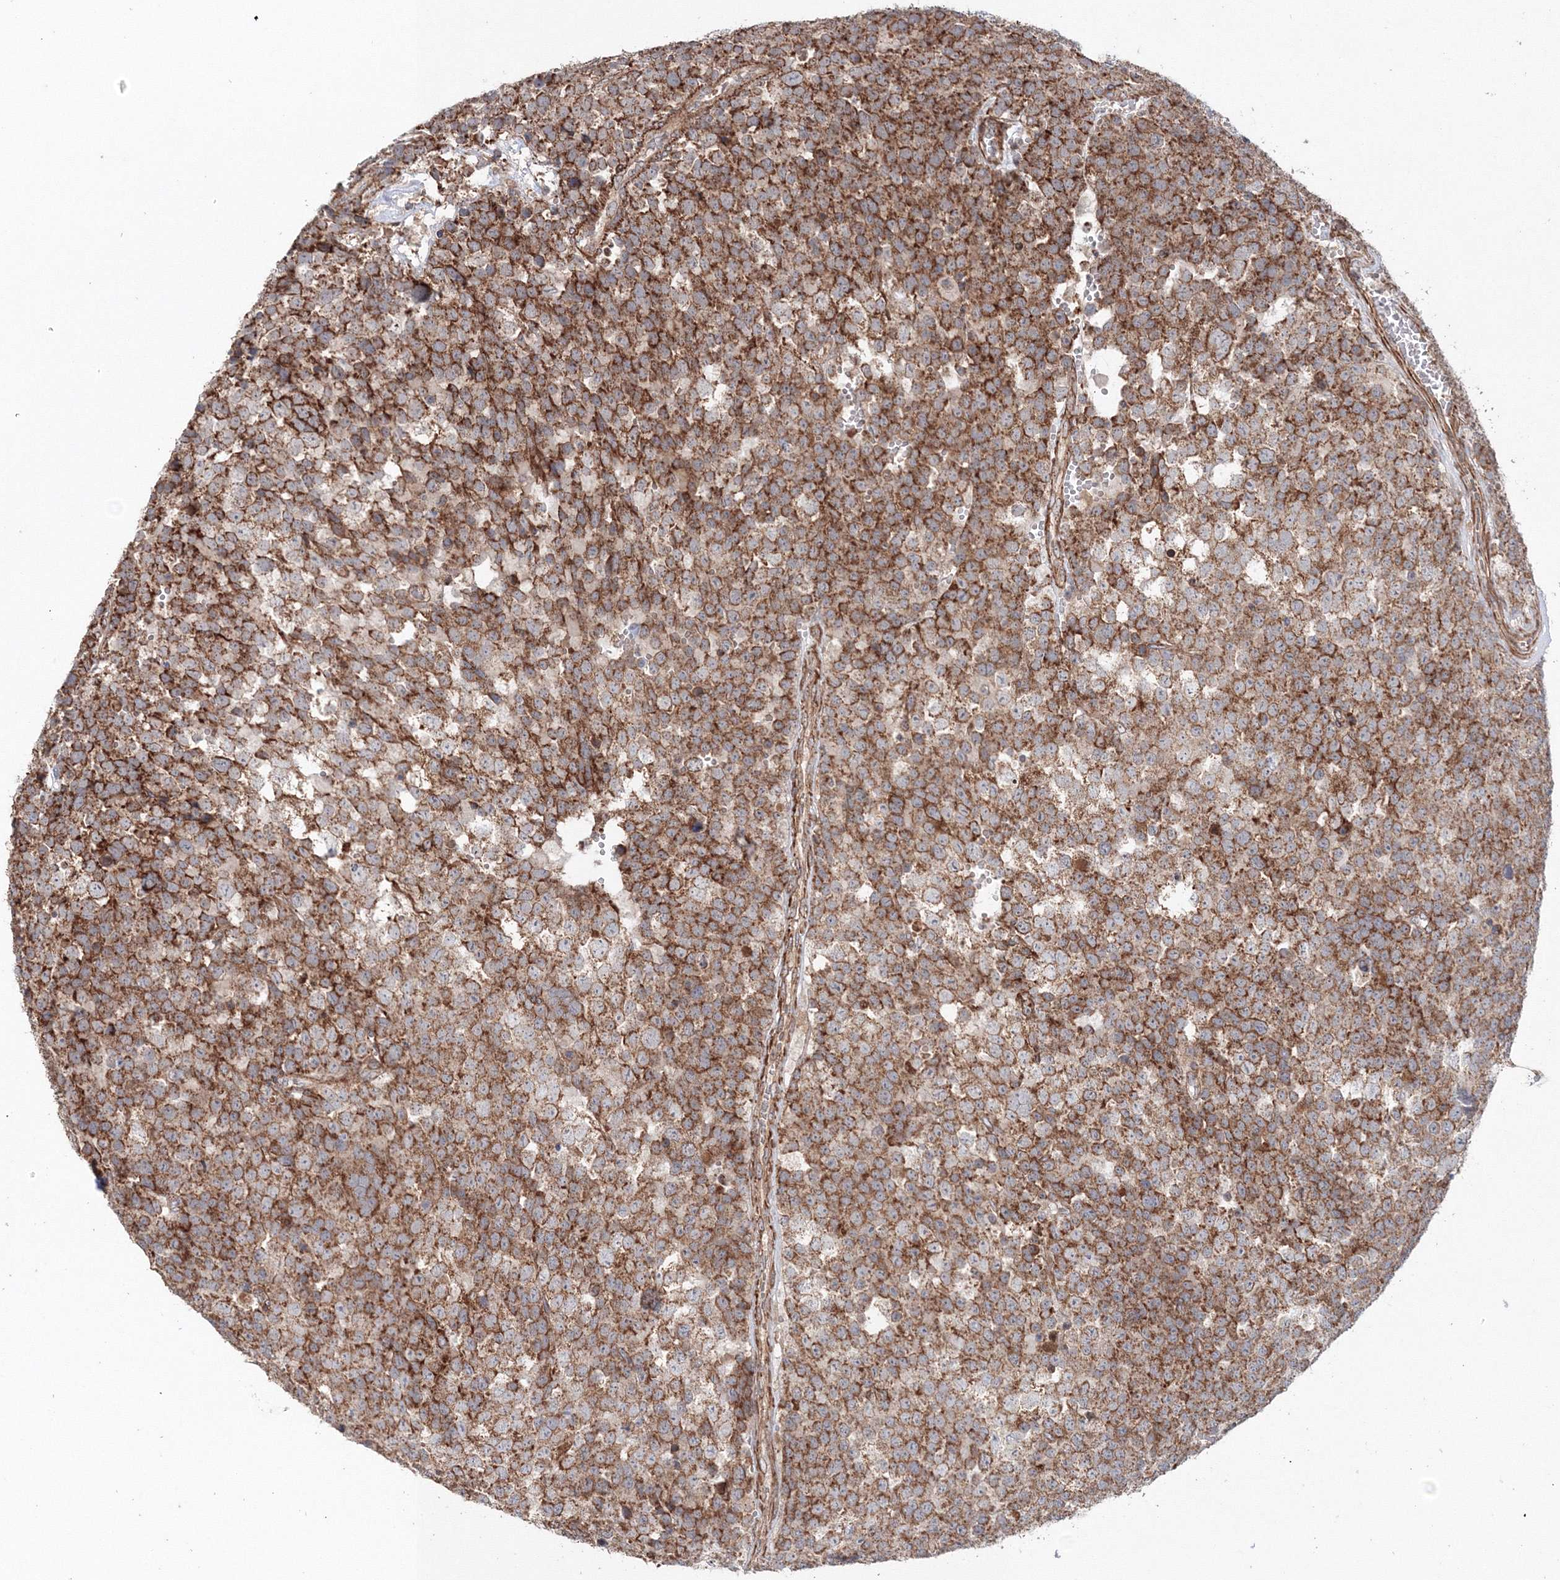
{"staining": {"intensity": "strong", "quantity": ">75%", "location": "cytoplasmic/membranous"}, "tissue": "testis cancer", "cell_type": "Tumor cells", "image_type": "cancer", "snomed": [{"axis": "morphology", "description": "Seminoma, NOS"}, {"axis": "topography", "description": "Testis"}], "caption": "Protein staining by IHC exhibits strong cytoplasmic/membranous expression in approximately >75% of tumor cells in seminoma (testis).", "gene": "NOA1", "patient": {"sex": "male", "age": 71}}